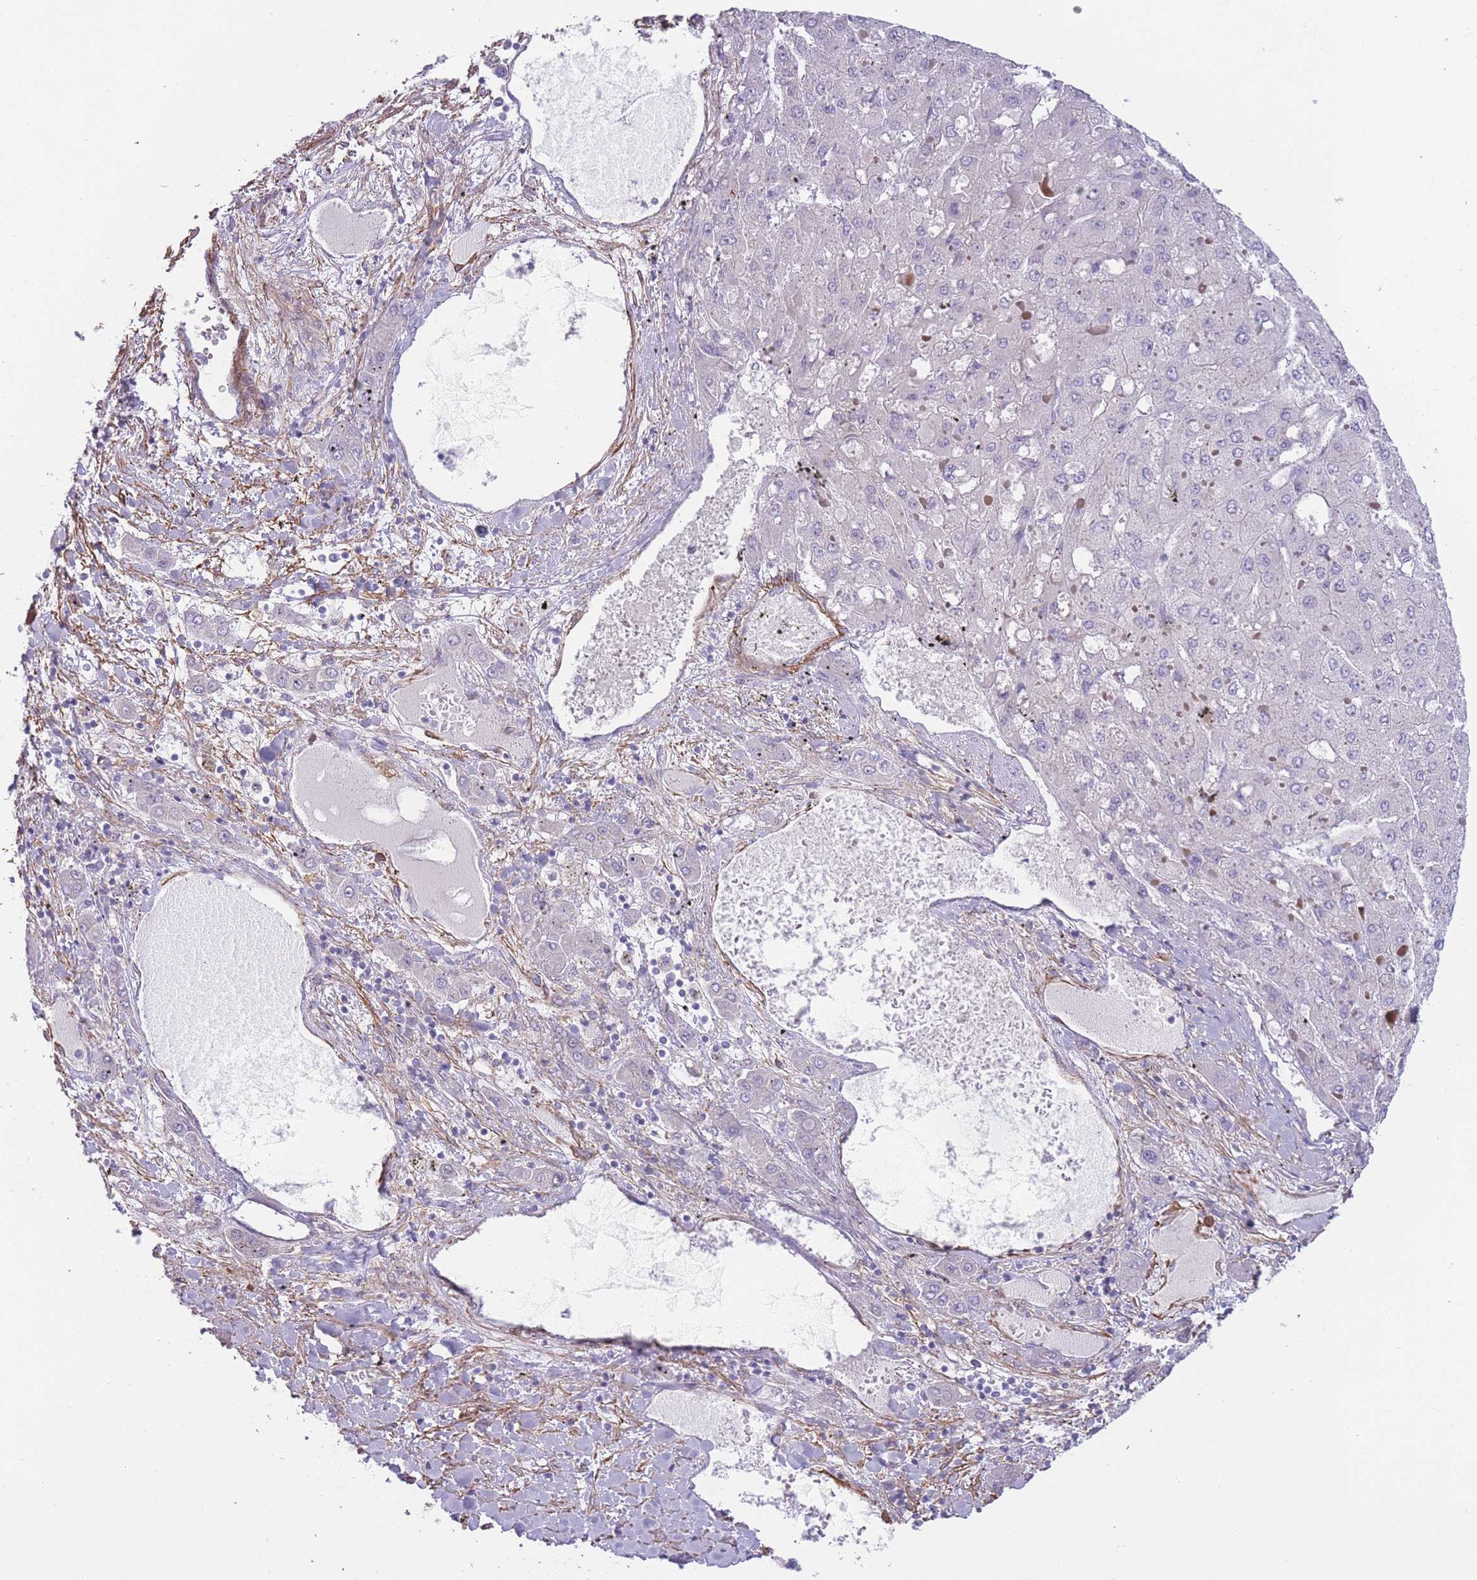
{"staining": {"intensity": "negative", "quantity": "none", "location": "none"}, "tissue": "liver cancer", "cell_type": "Tumor cells", "image_type": "cancer", "snomed": [{"axis": "morphology", "description": "Carcinoma, Hepatocellular, NOS"}, {"axis": "topography", "description": "Liver"}], "caption": "Liver cancer was stained to show a protein in brown. There is no significant staining in tumor cells.", "gene": "FAM124A", "patient": {"sex": "female", "age": 73}}